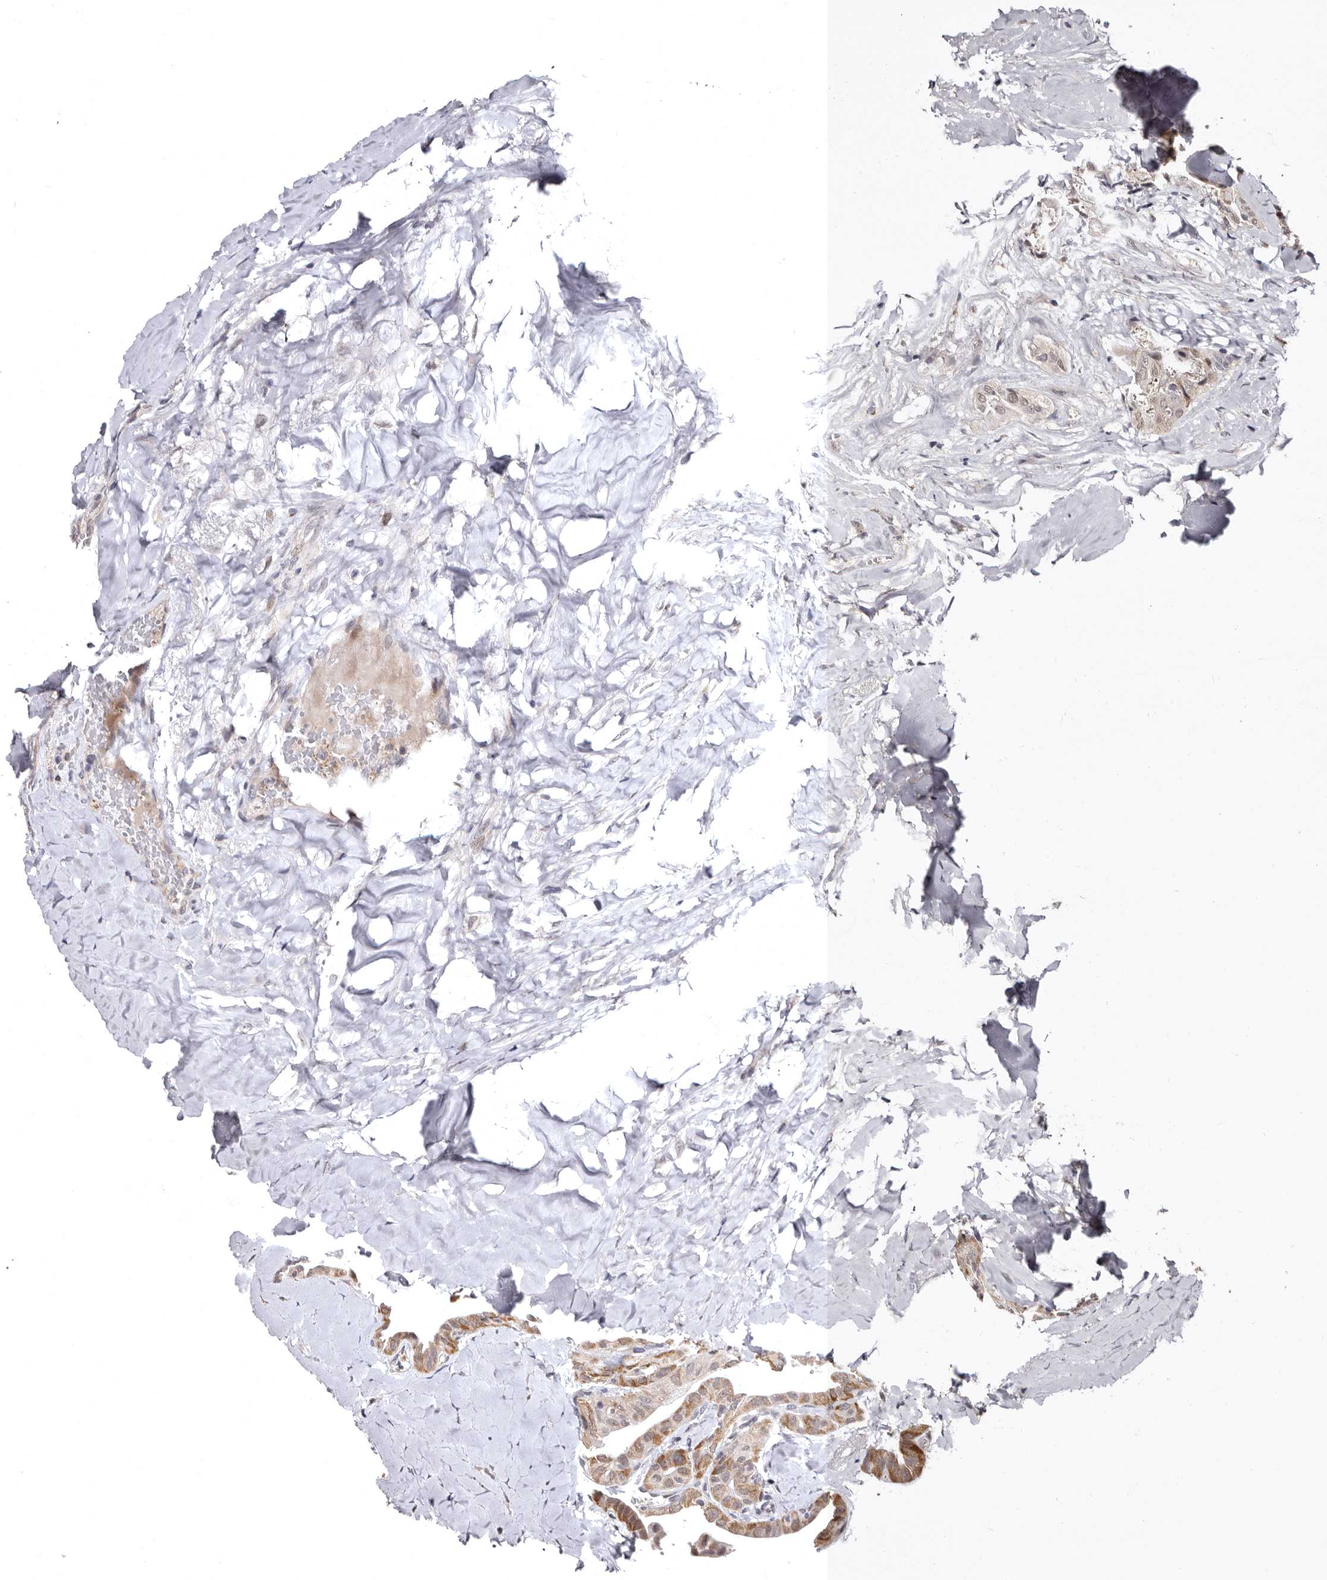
{"staining": {"intensity": "strong", "quantity": ">75%", "location": "cytoplasmic/membranous"}, "tissue": "thyroid cancer", "cell_type": "Tumor cells", "image_type": "cancer", "snomed": [{"axis": "morphology", "description": "Papillary adenocarcinoma, NOS"}, {"axis": "topography", "description": "Thyroid gland"}], "caption": "Protein staining of thyroid papillary adenocarcinoma tissue exhibits strong cytoplasmic/membranous positivity in about >75% of tumor cells.", "gene": "PHF20L1", "patient": {"sex": "male", "age": 77}}